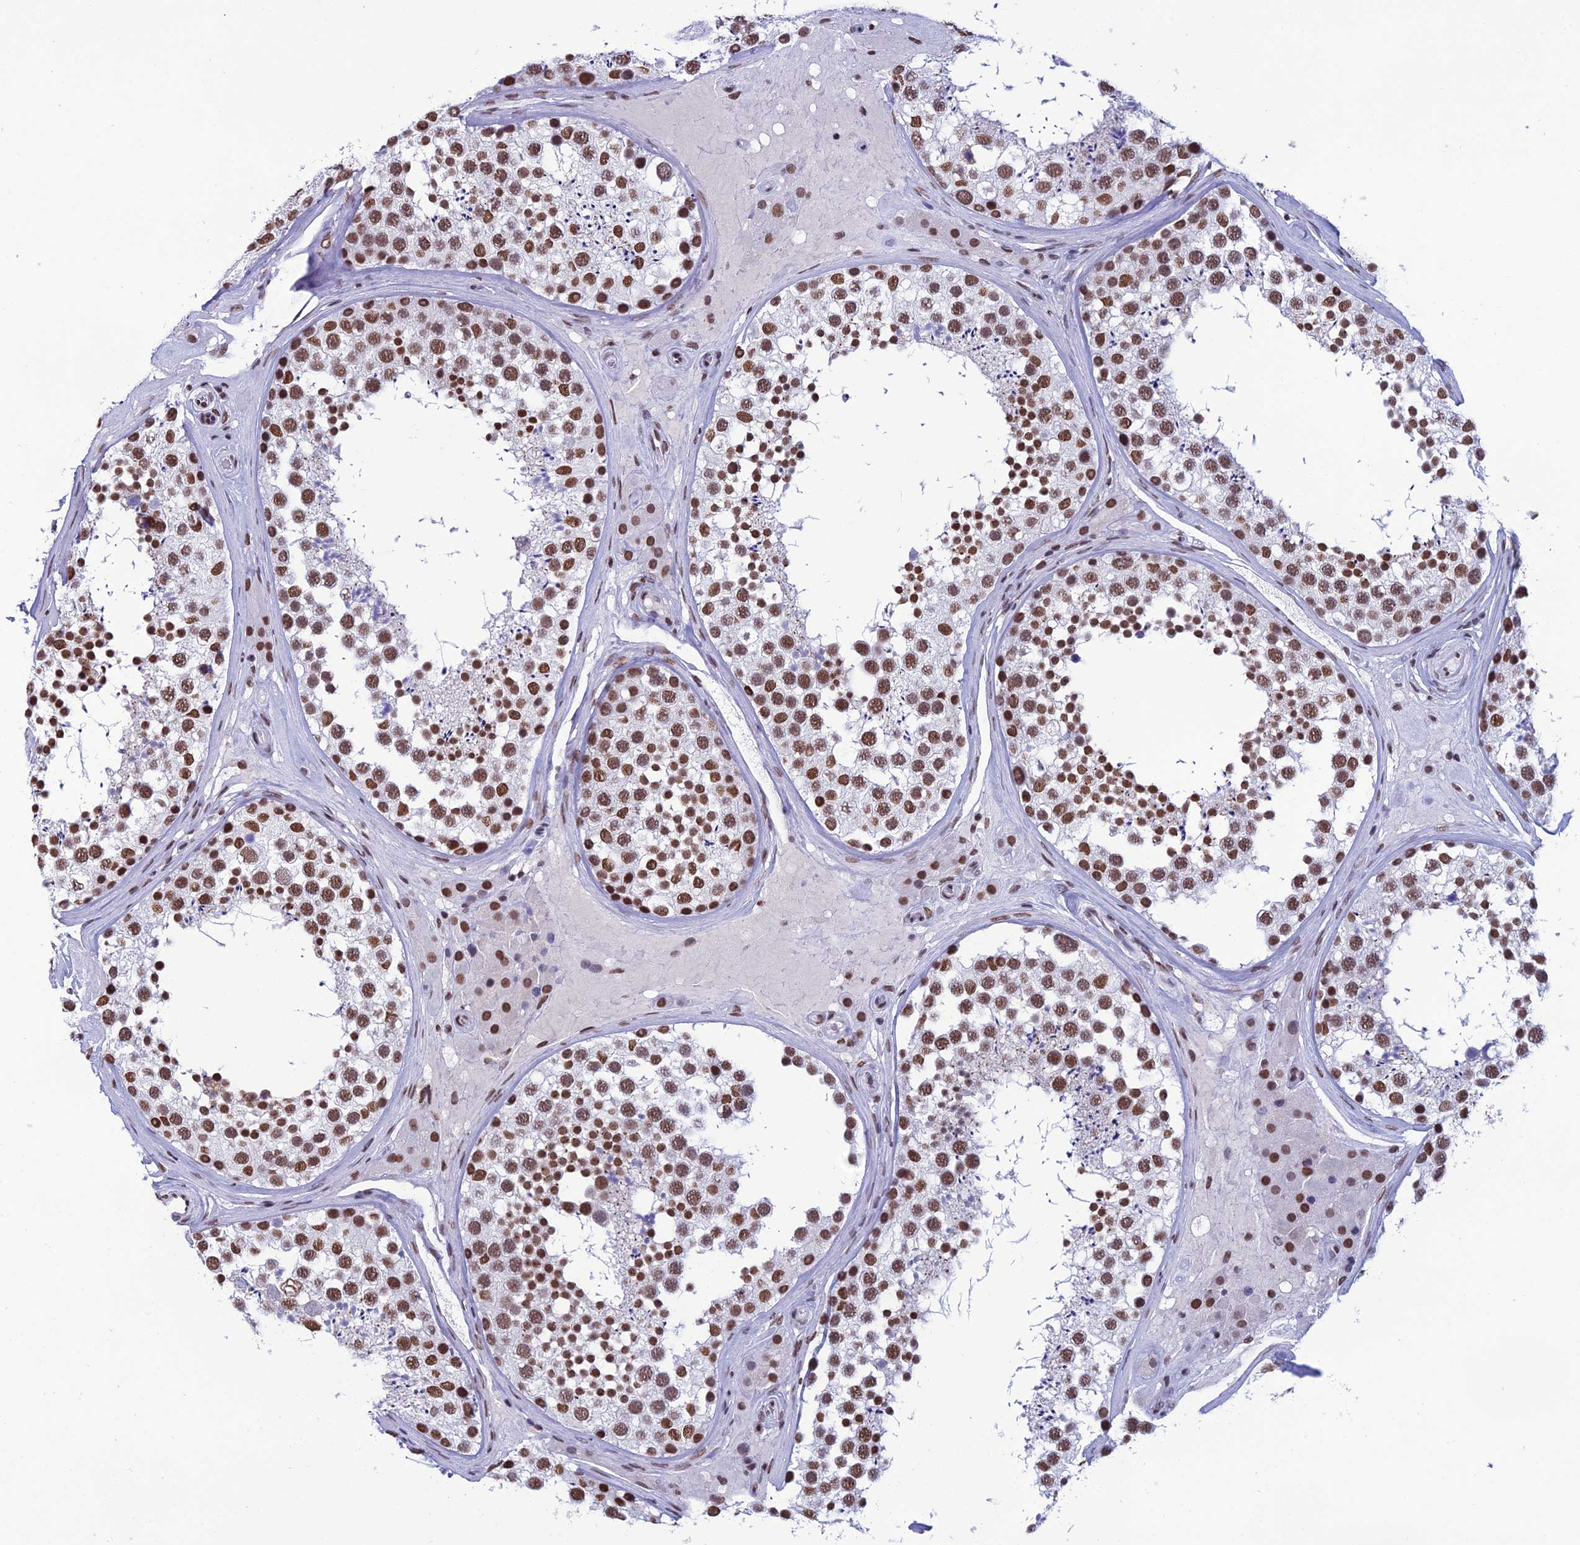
{"staining": {"intensity": "strong", "quantity": ">75%", "location": "nuclear"}, "tissue": "testis", "cell_type": "Cells in seminiferous ducts", "image_type": "normal", "snomed": [{"axis": "morphology", "description": "Normal tissue, NOS"}, {"axis": "topography", "description": "Testis"}], "caption": "Human testis stained with a protein marker reveals strong staining in cells in seminiferous ducts.", "gene": "PRAMEF12", "patient": {"sex": "male", "age": 46}}